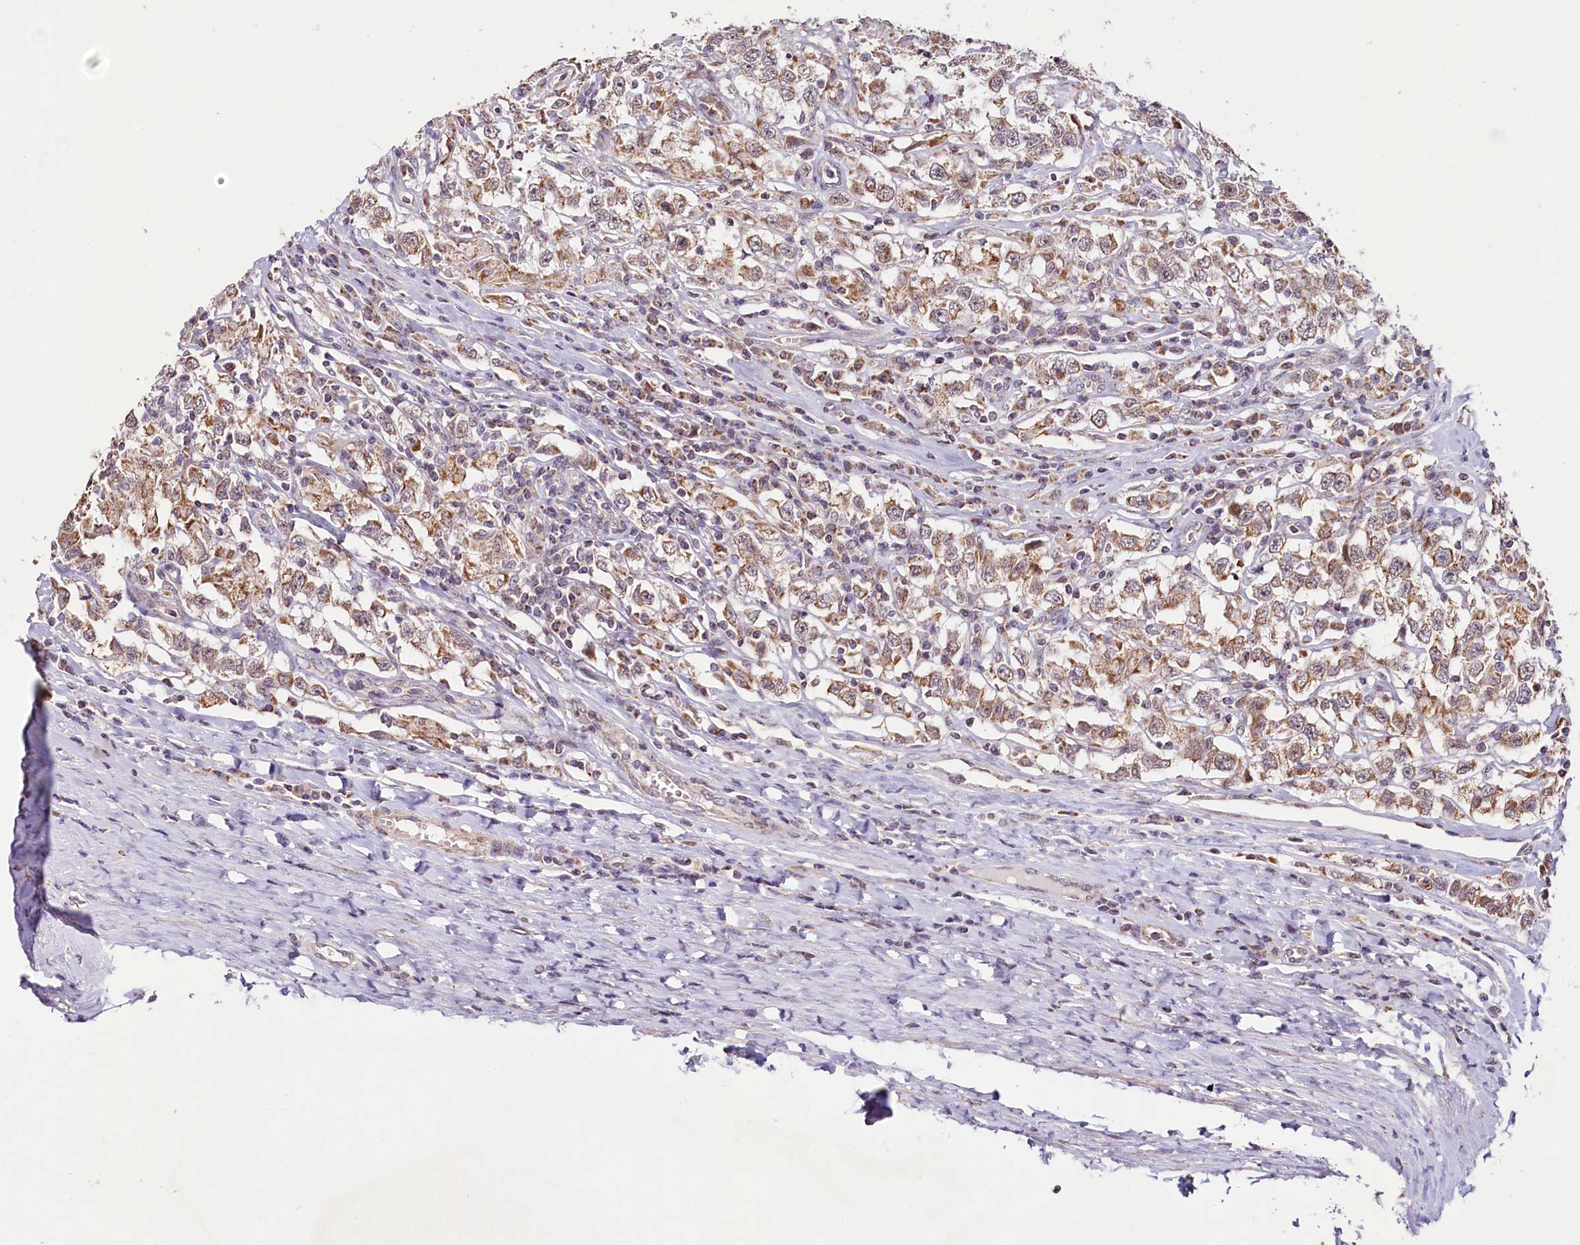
{"staining": {"intensity": "moderate", "quantity": ">75%", "location": "cytoplasmic/membranous"}, "tissue": "testis cancer", "cell_type": "Tumor cells", "image_type": "cancer", "snomed": [{"axis": "morphology", "description": "Seminoma, NOS"}, {"axis": "topography", "description": "Testis"}], "caption": "Brown immunohistochemical staining in testis seminoma demonstrates moderate cytoplasmic/membranous expression in about >75% of tumor cells.", "gene": "PDE6D", "patient": {"sex": "male", "age": 41}}